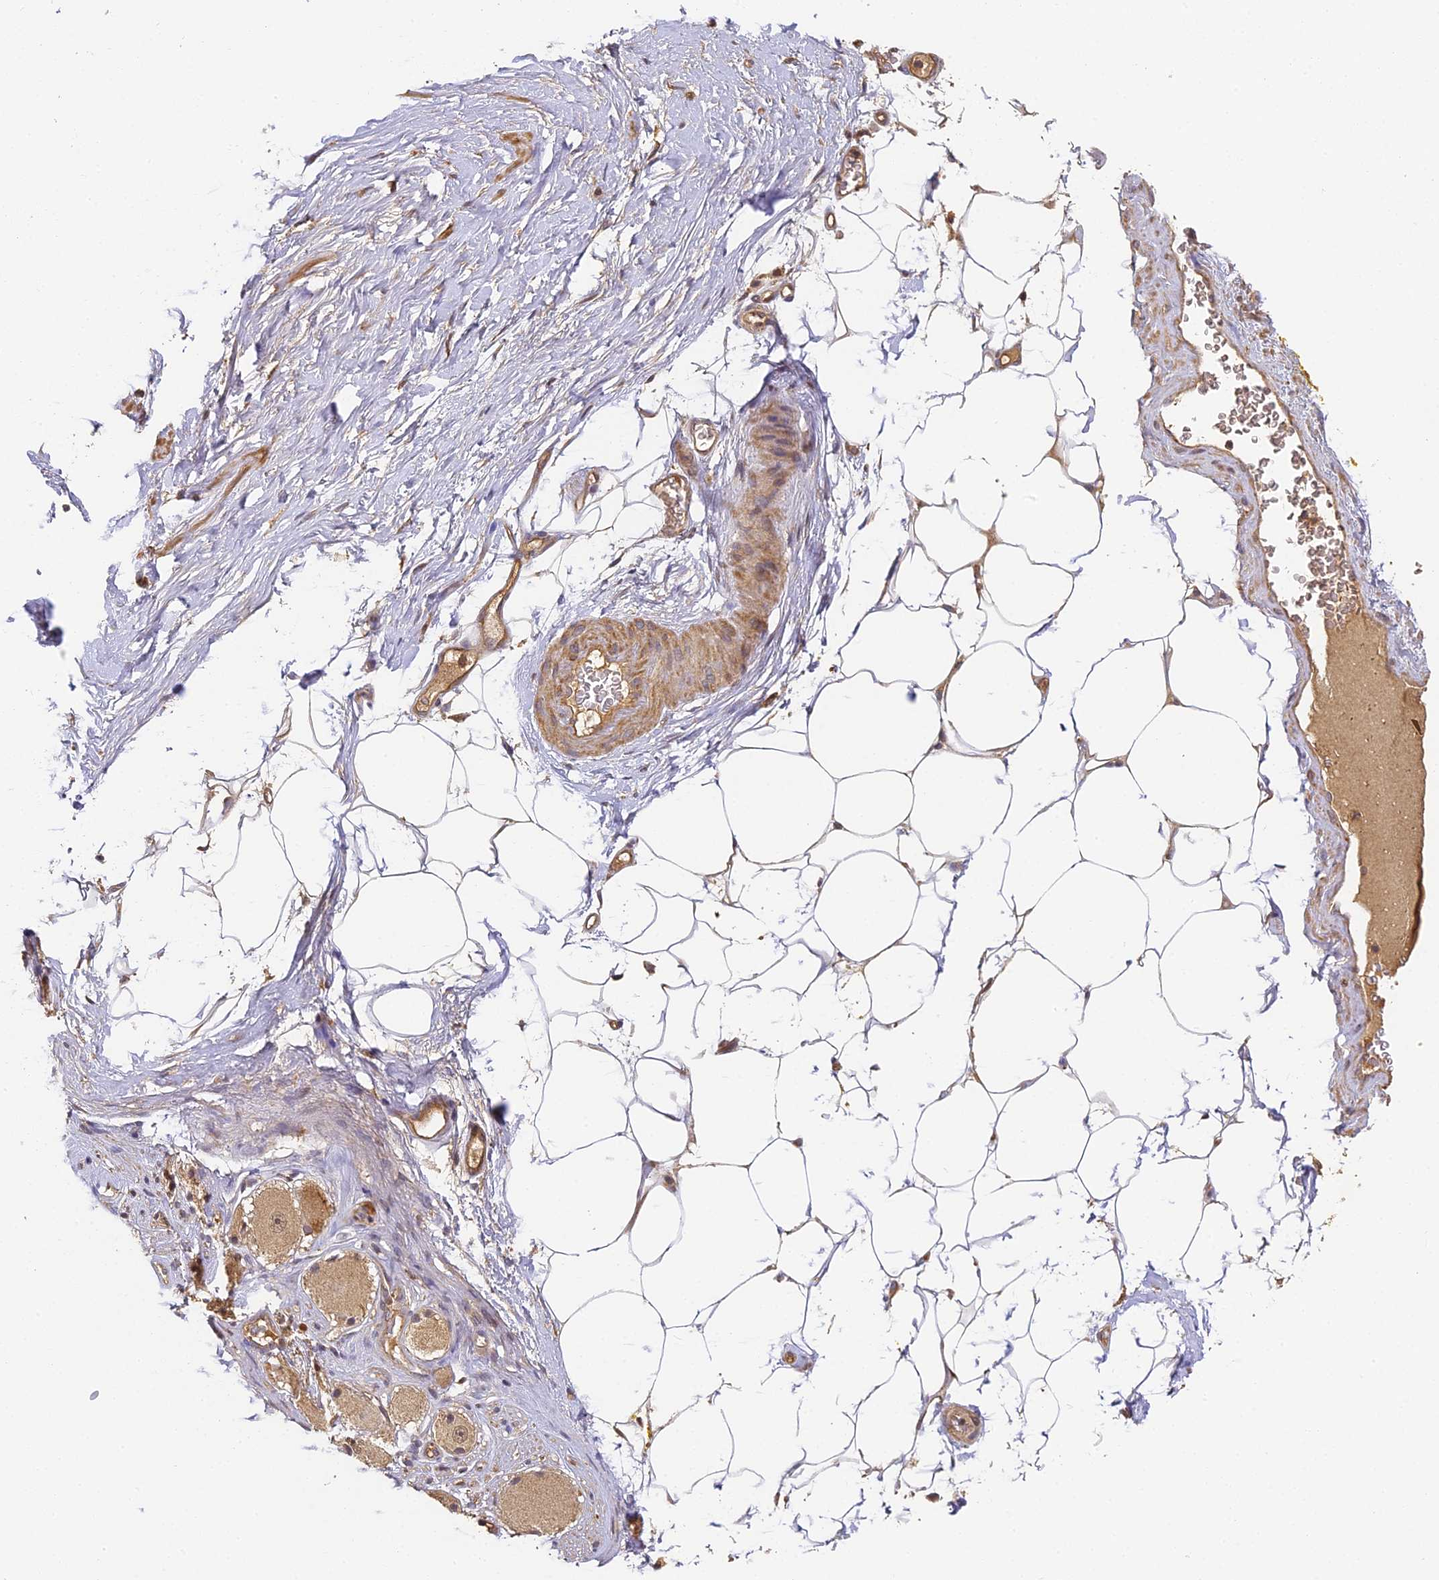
{"staining": {"intensity": "weak", "quantity": ">75%", "location": "cytoplasmic/membranous"}, "tissue": "adipose tissue", "cell_type": "Adipocytes", "image_type": "normal", "snomed": [{"axis": "morphology", "description": "Normal tissue, NOS"}, {"axis": "morphology", "description": "Adenocarcinoma, Low grade"}, {"axis": "topography", "description": "Prostate"}, {"axis": "topography", "description": "Peripheral nerve tissue"}], "caption": "Approximately >75% of adipocytes in benign adipose tissue show weak cytoplasmic/membranous protein staining as visualized by brown immunohistochemical staining.", "gene": "ENSG00000268870", "patient": {"sex": "male", "age": 63}}